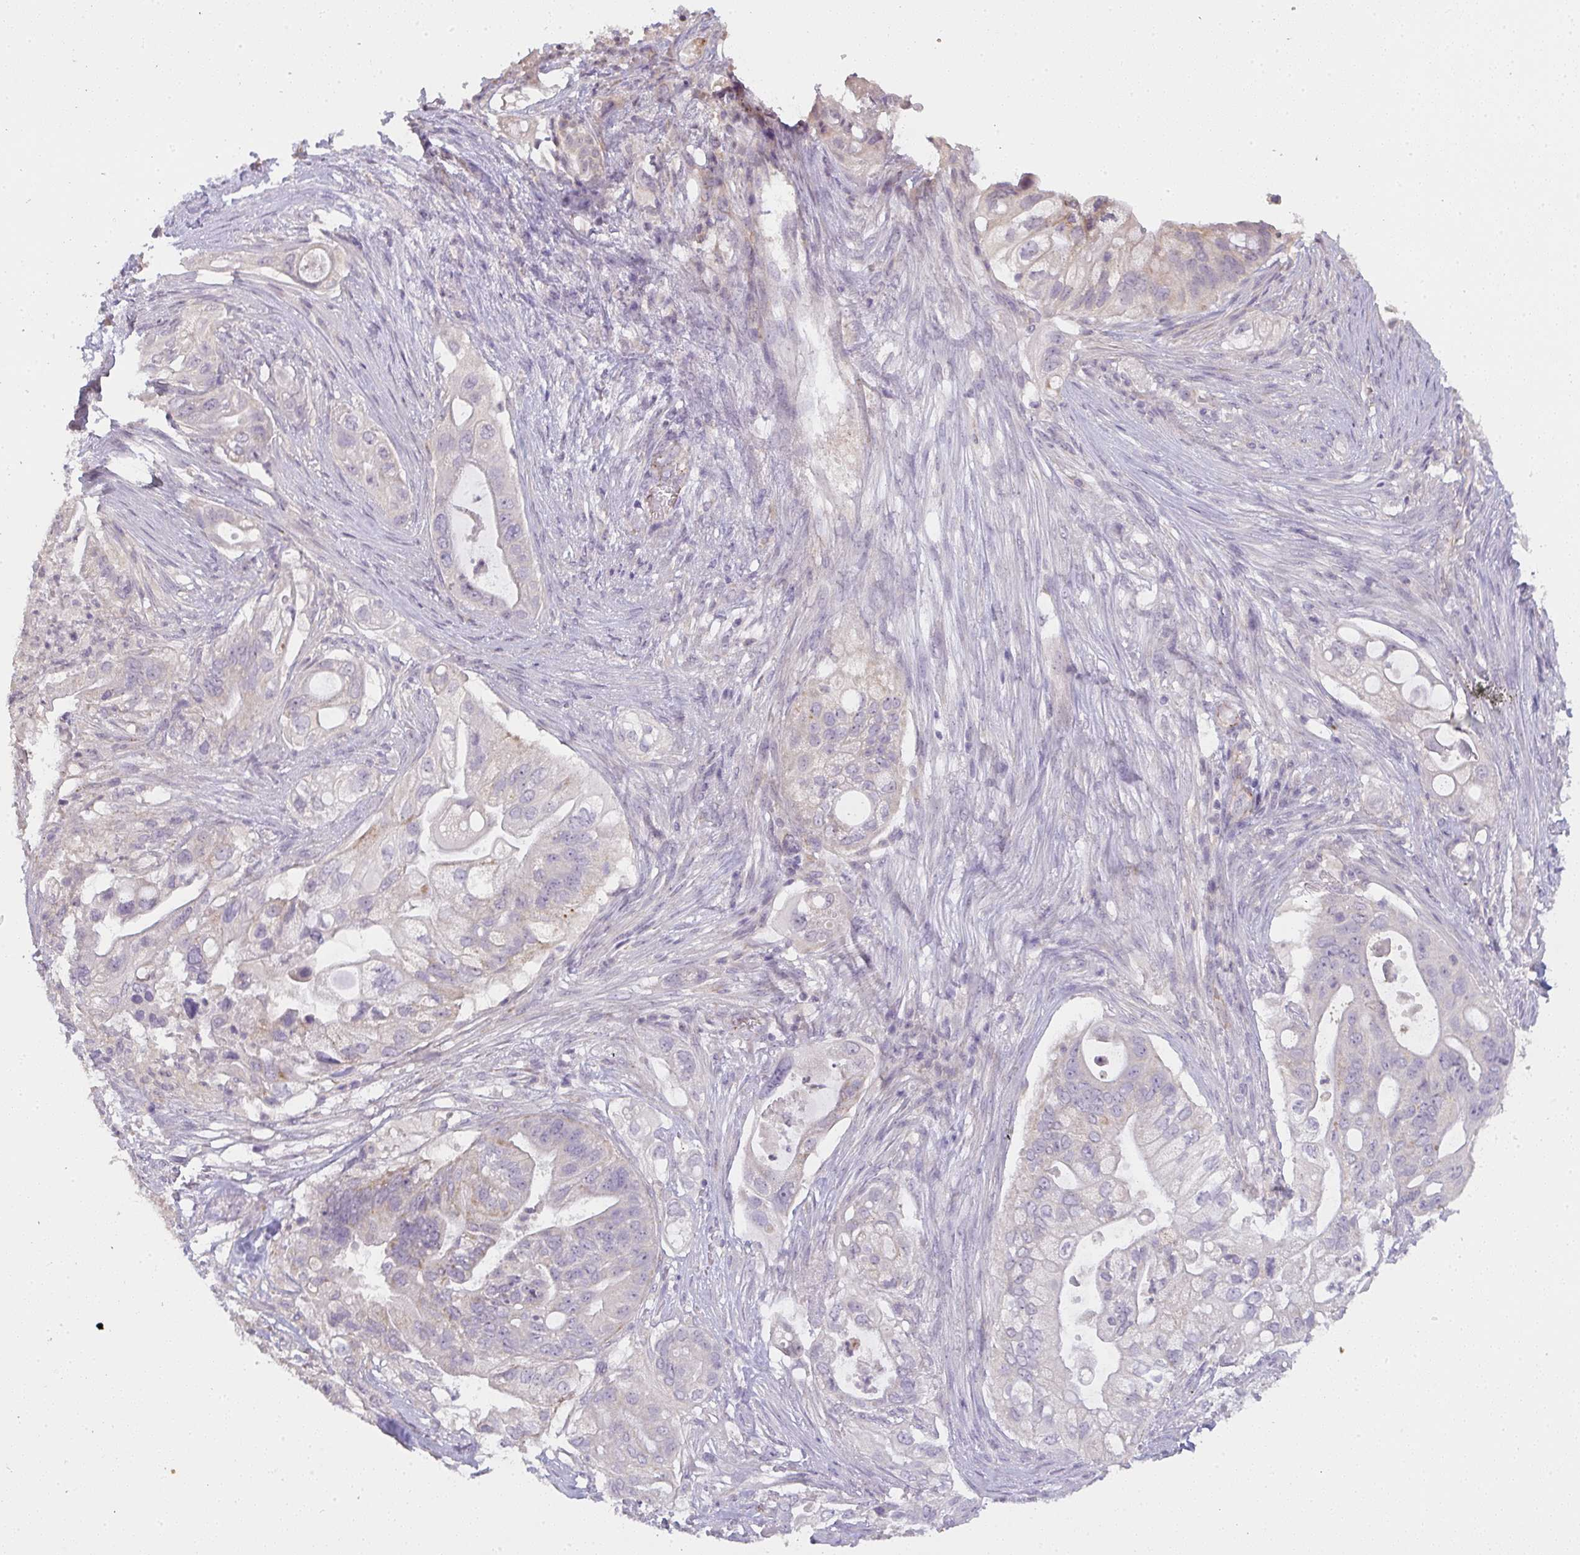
{"staining": {"intensity": "negative", "quantity": "none", "location": "none"}, "tissue": "pancreatic cancer", "cell_type": "Tumor cells", "image_type": "cancer", "snomed": [{"axis": "morphology", "description": "Adenocarcinoma, NOS"}, {"axis": "topography", "description": "Pancreas"}], "caption": "Immunohistochemical staining of pancreatic cancer (adenocarcinoma) demonstrates no significant positivity in tumor cells.", "gene": "TMEM219", "patient": {"sex": "female", "age": 72}}